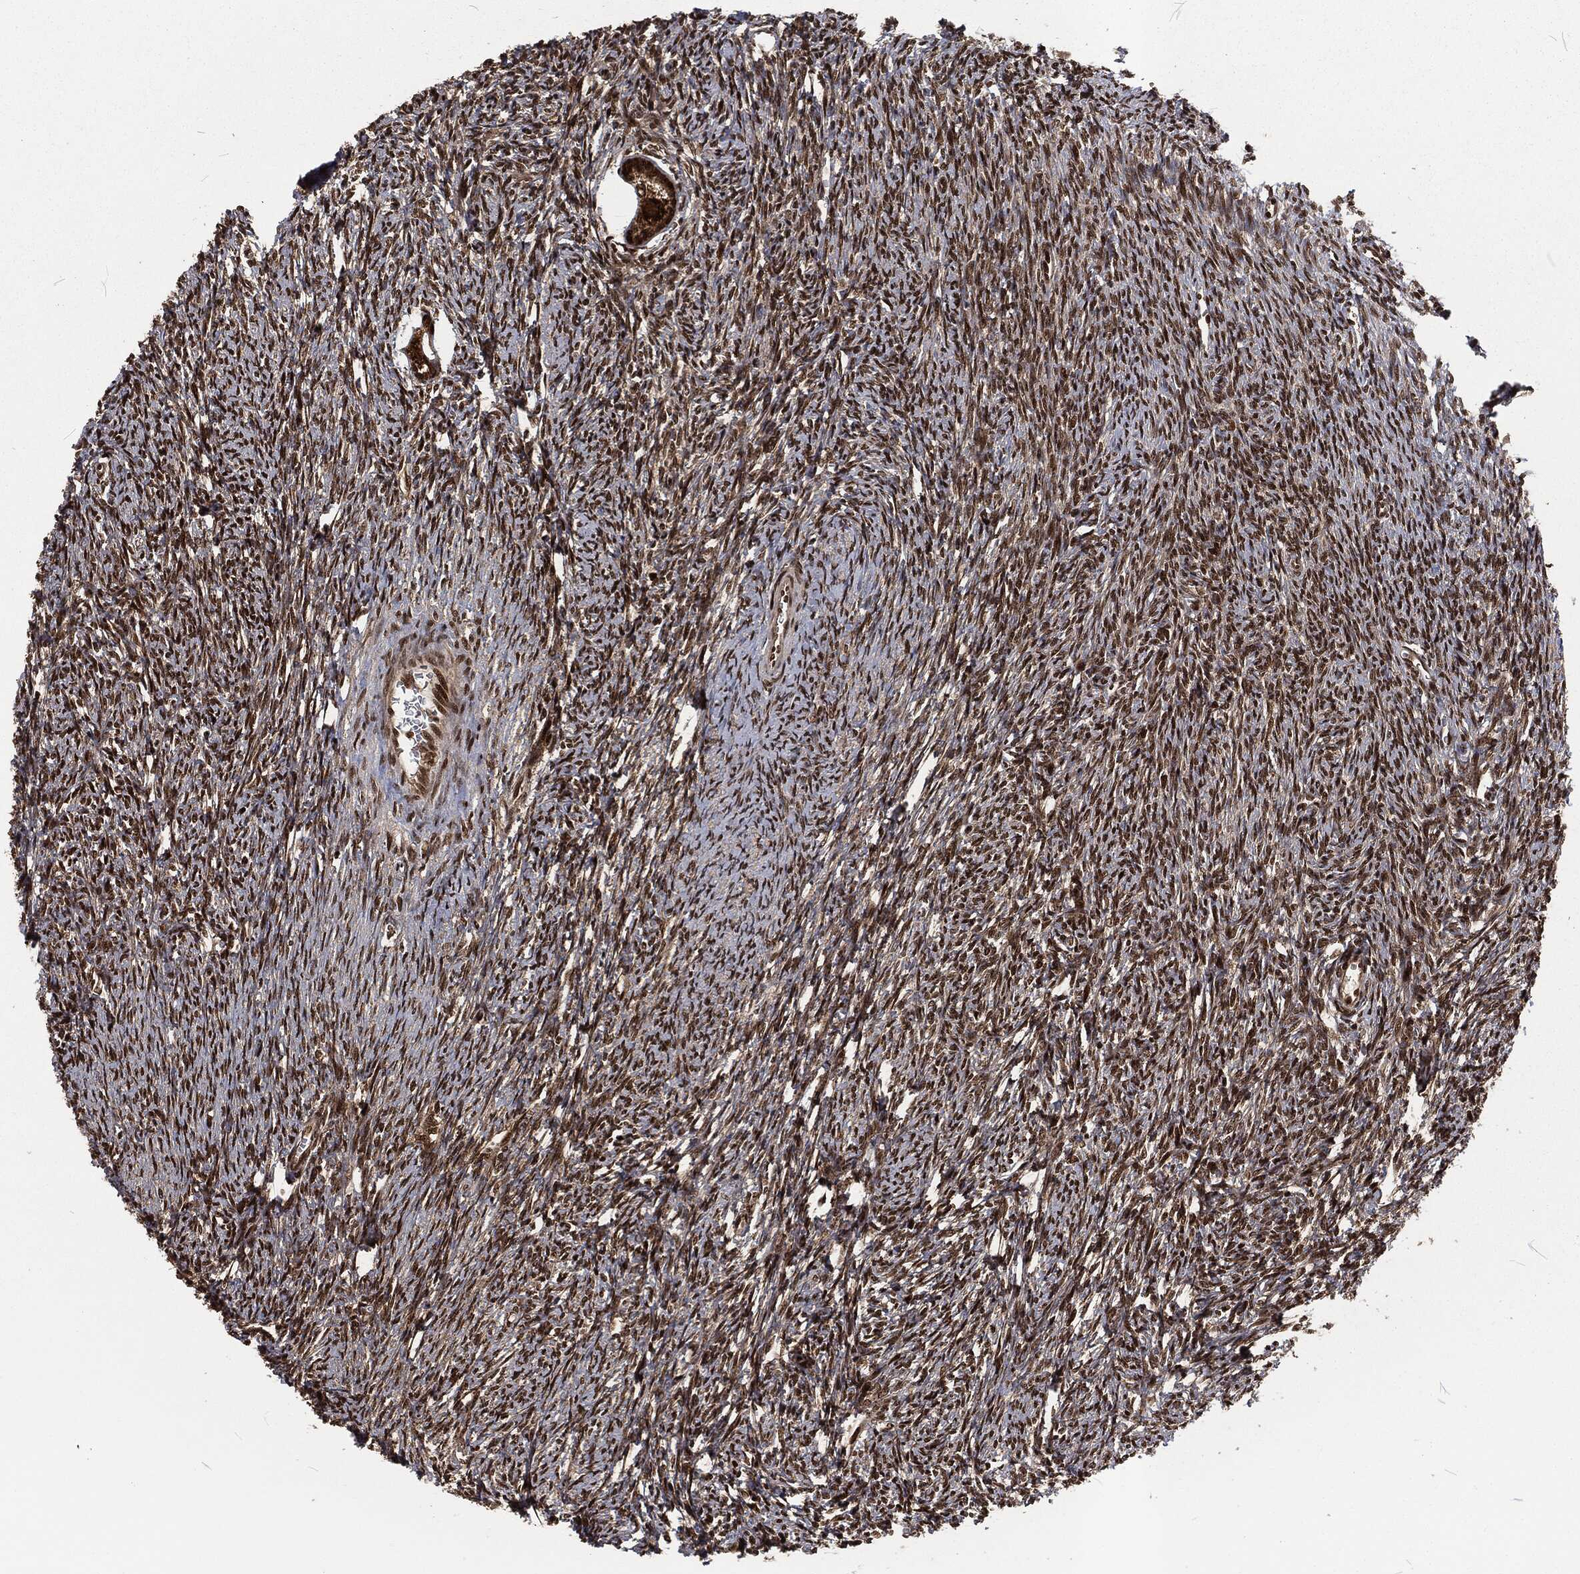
{"staining": {"intensity": "strong", "quantity": ">75%", "location": "cytoplasmic/membranous,nuclear"}, "tissue": "ovary", "cell_type": "Follicle cells", "image_type": "normal", "snomed": [{"axis": "morphology", "description": "Normal tissue, NOS"}, {"axis": "topography", "description": "Fallopian tube"}, {"axis": "topography", "description": "Ovary"}], "caption": "Immunohistochemistry of benign ovary displays high levels of strong cytoplasmic/membranous,nuclear positivity in approximately >75% of follicle cells. The protein of interest is shown in brown color, while the nuclei are stained blue.", "gene": "NGRN", "patient": {"sex": "female", "age": 33}}